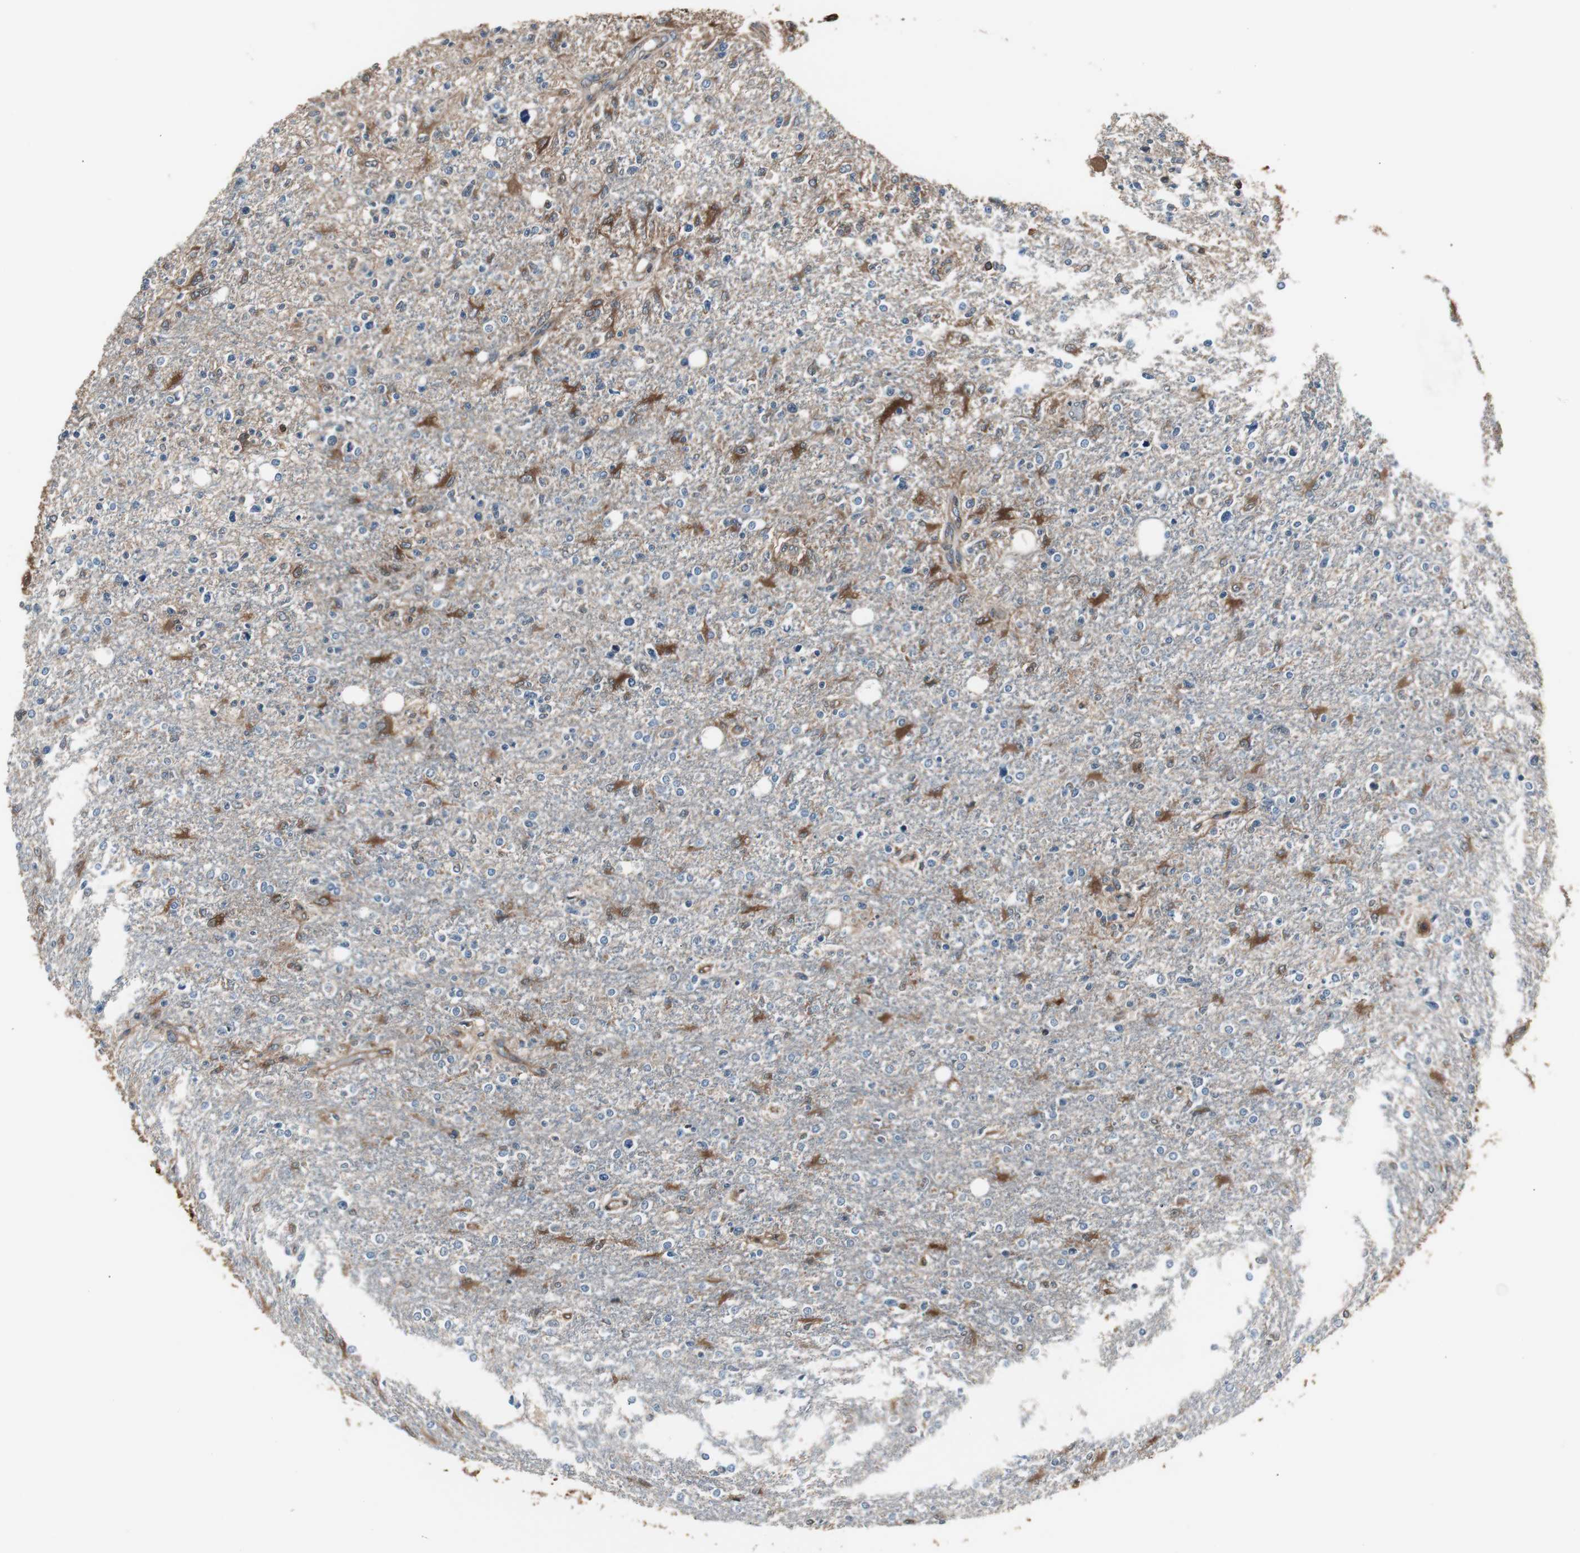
{"staining": {"intensity": "weak", "quantity": "<25%", "location": "cytoplasmic/membranous"}, "tissue": "glioma", "cell_type": "Tumor cells", "image_type": "cancer", "snomed": [{"axis": "morphology", "description": "Glioma, malignant, High grade"}, {"axis": "topography", "description": "Cerebral cortex"}], "caption": "Immunohistochemistry of malignant glioma (high-grade) demonstrates no staining in tumor cells.", "gene": "CAPNS1", "patient": {"sex": "male", "age": 76}}